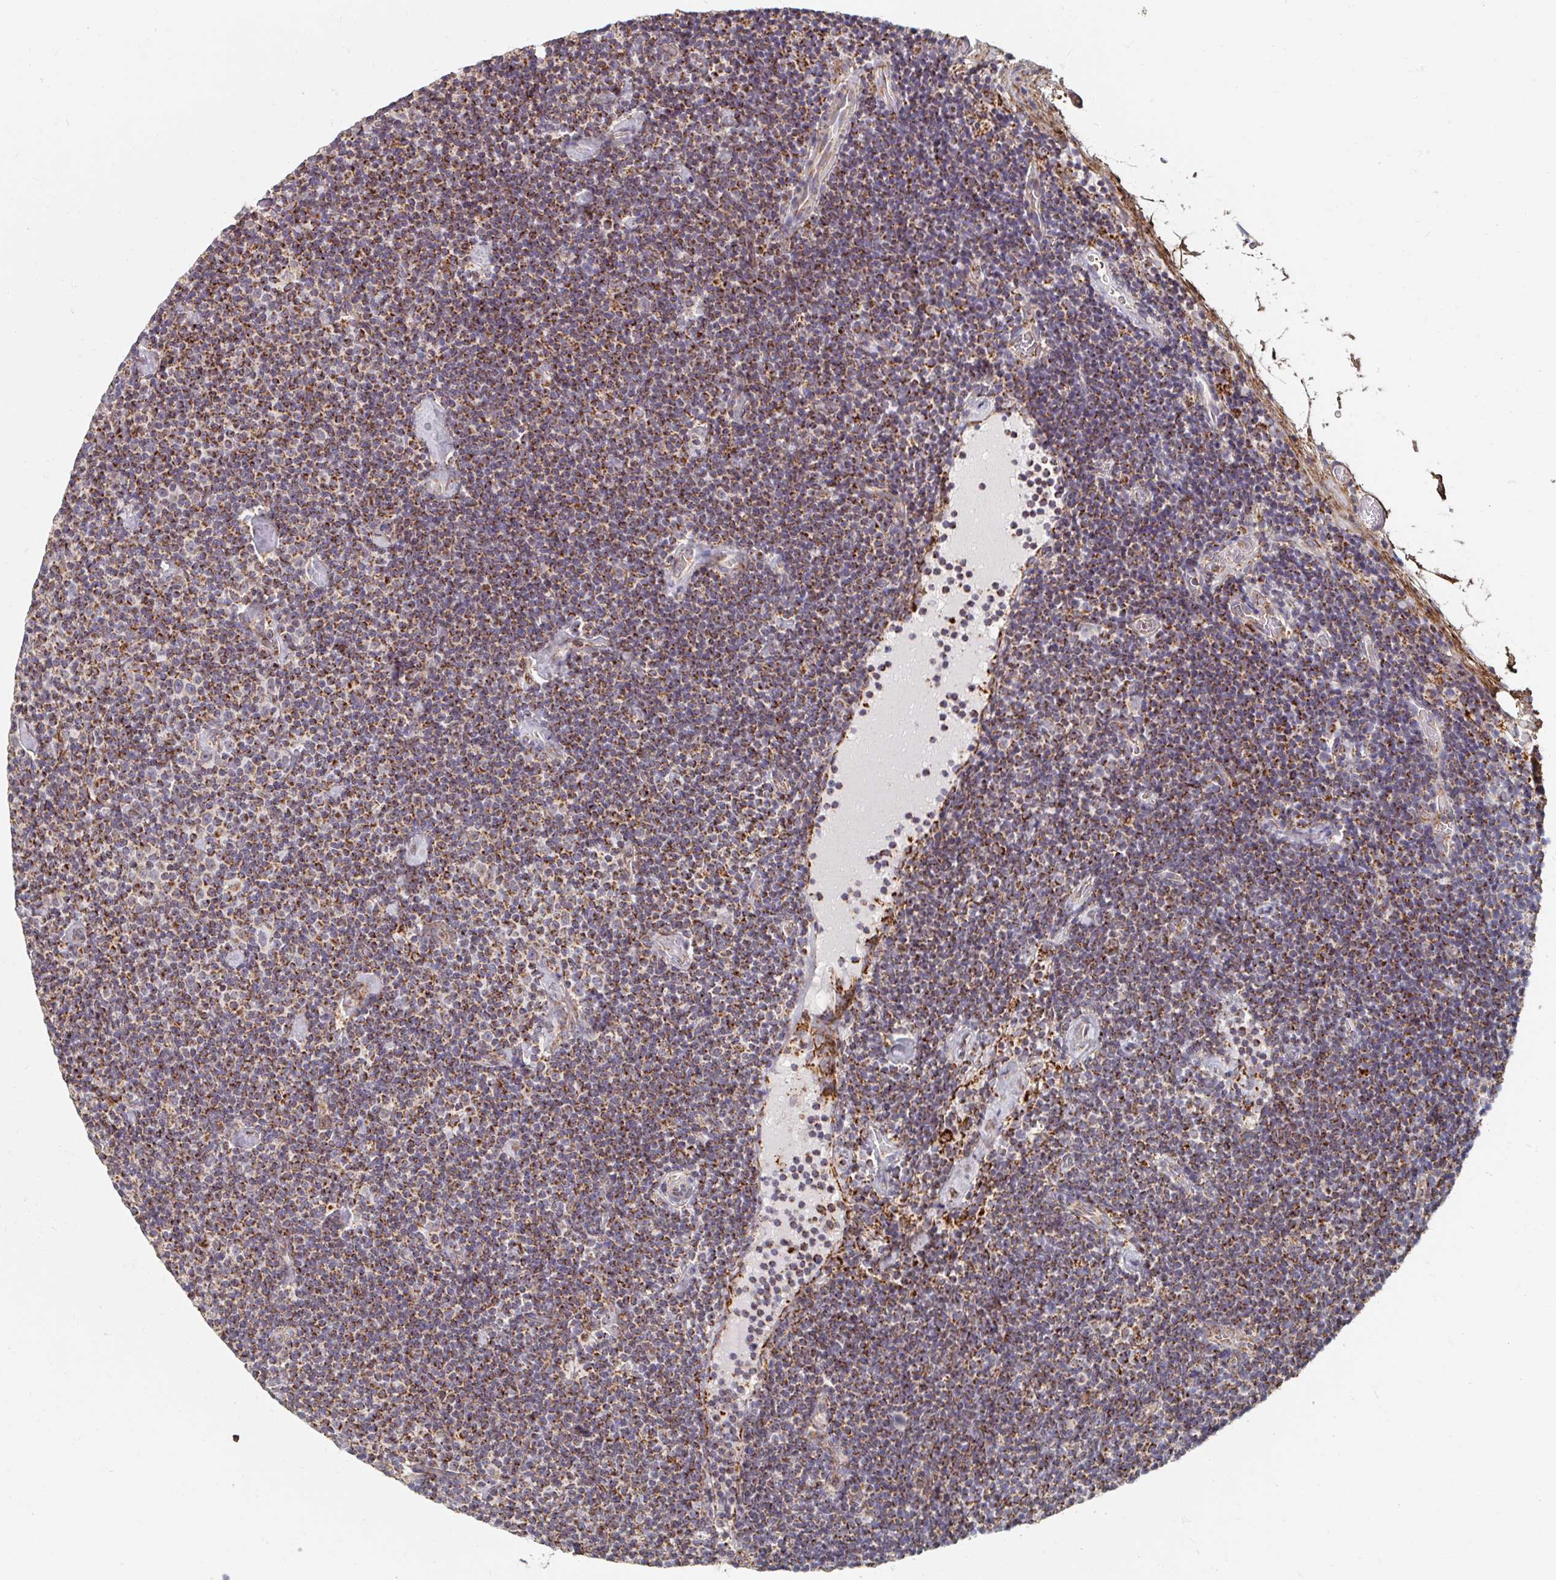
{"staining": {"intensity": "moderate", "quantity": ">75%", "location": "cytoplasmic/membranous"}, "tissue": "lymphoma", "cell_type": "Tumor cells", "image_type": "cancer", "snomed": [{"axis": "morphology", "description": "Malignant lymphoma, non-Hodgkin's type, Low grade"}, {"axis": "topography", "description": "Lymph node"}], "caption": "This micrograph demonstrates immunohistochemistry (IHC) staining of lymphoma, with medium moderate cytoplasmic/membranous positivity in about >75% of tumor cells.", "gene": "MAVS", "patient": {"sex": "male", "age": 81}}